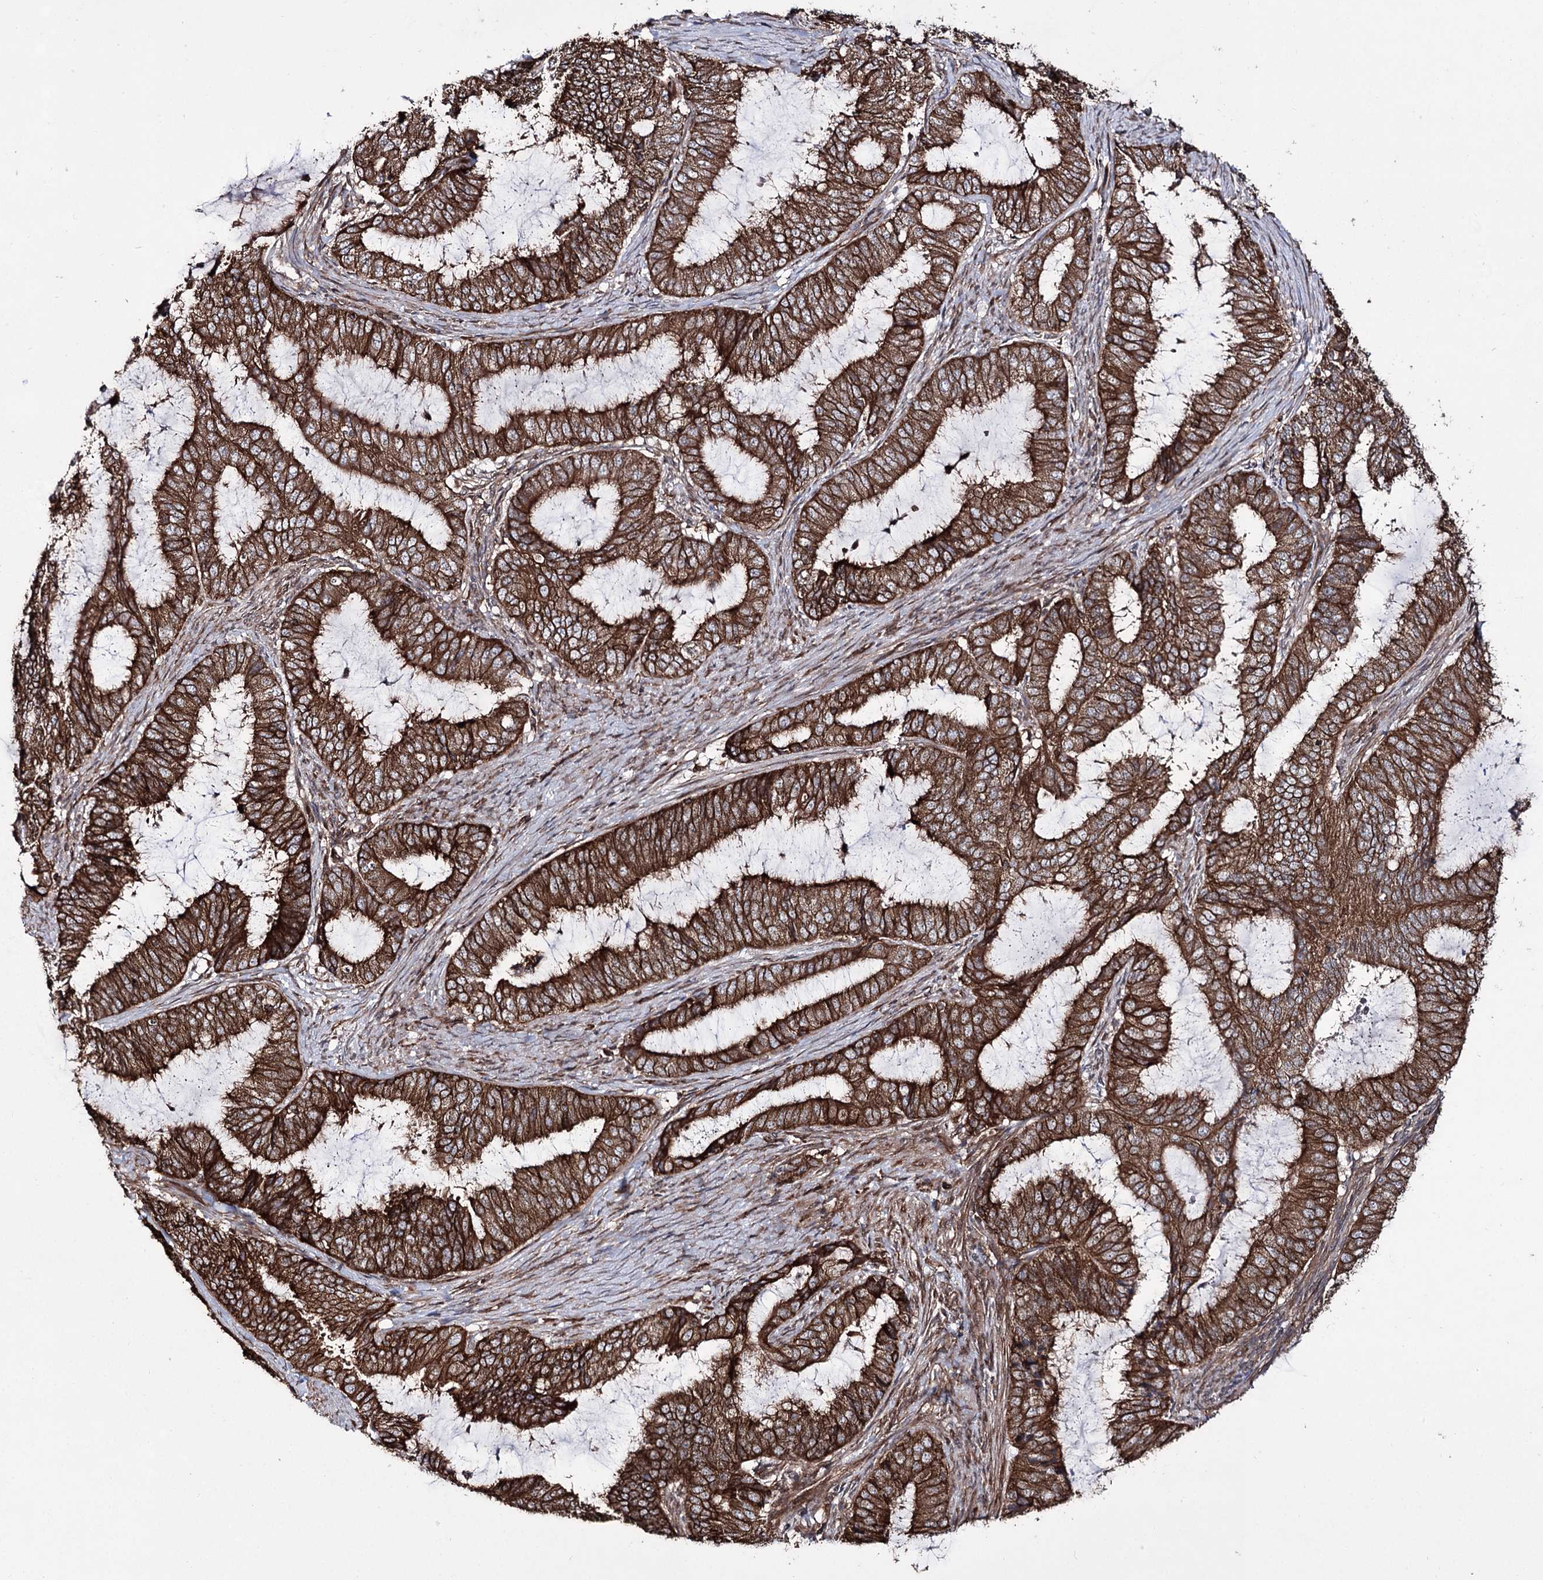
{"staining": {"intensity": "strong", "quantity": ">75%", "location": "cytoplasmic/membranous"}, "tissue": "endometrial cancer", "cell_type": "Tumor cells", "image_type": "cancer", "snomed": [{"axis": "morphology", "description": "Adenocarcinoma, NOS"}, {"axis": "topography", "description": "Endometrium"}], "caption": "An immunohistochemistry image of tumor tissue is shown. Protein staining in brown shows strong cytoplasmic/membranous positivity in endometrial cancer (adenocarcinoma) within tumor cells.", "gene": "DHX29", "patient": {"sex": "female", "age": 51}}